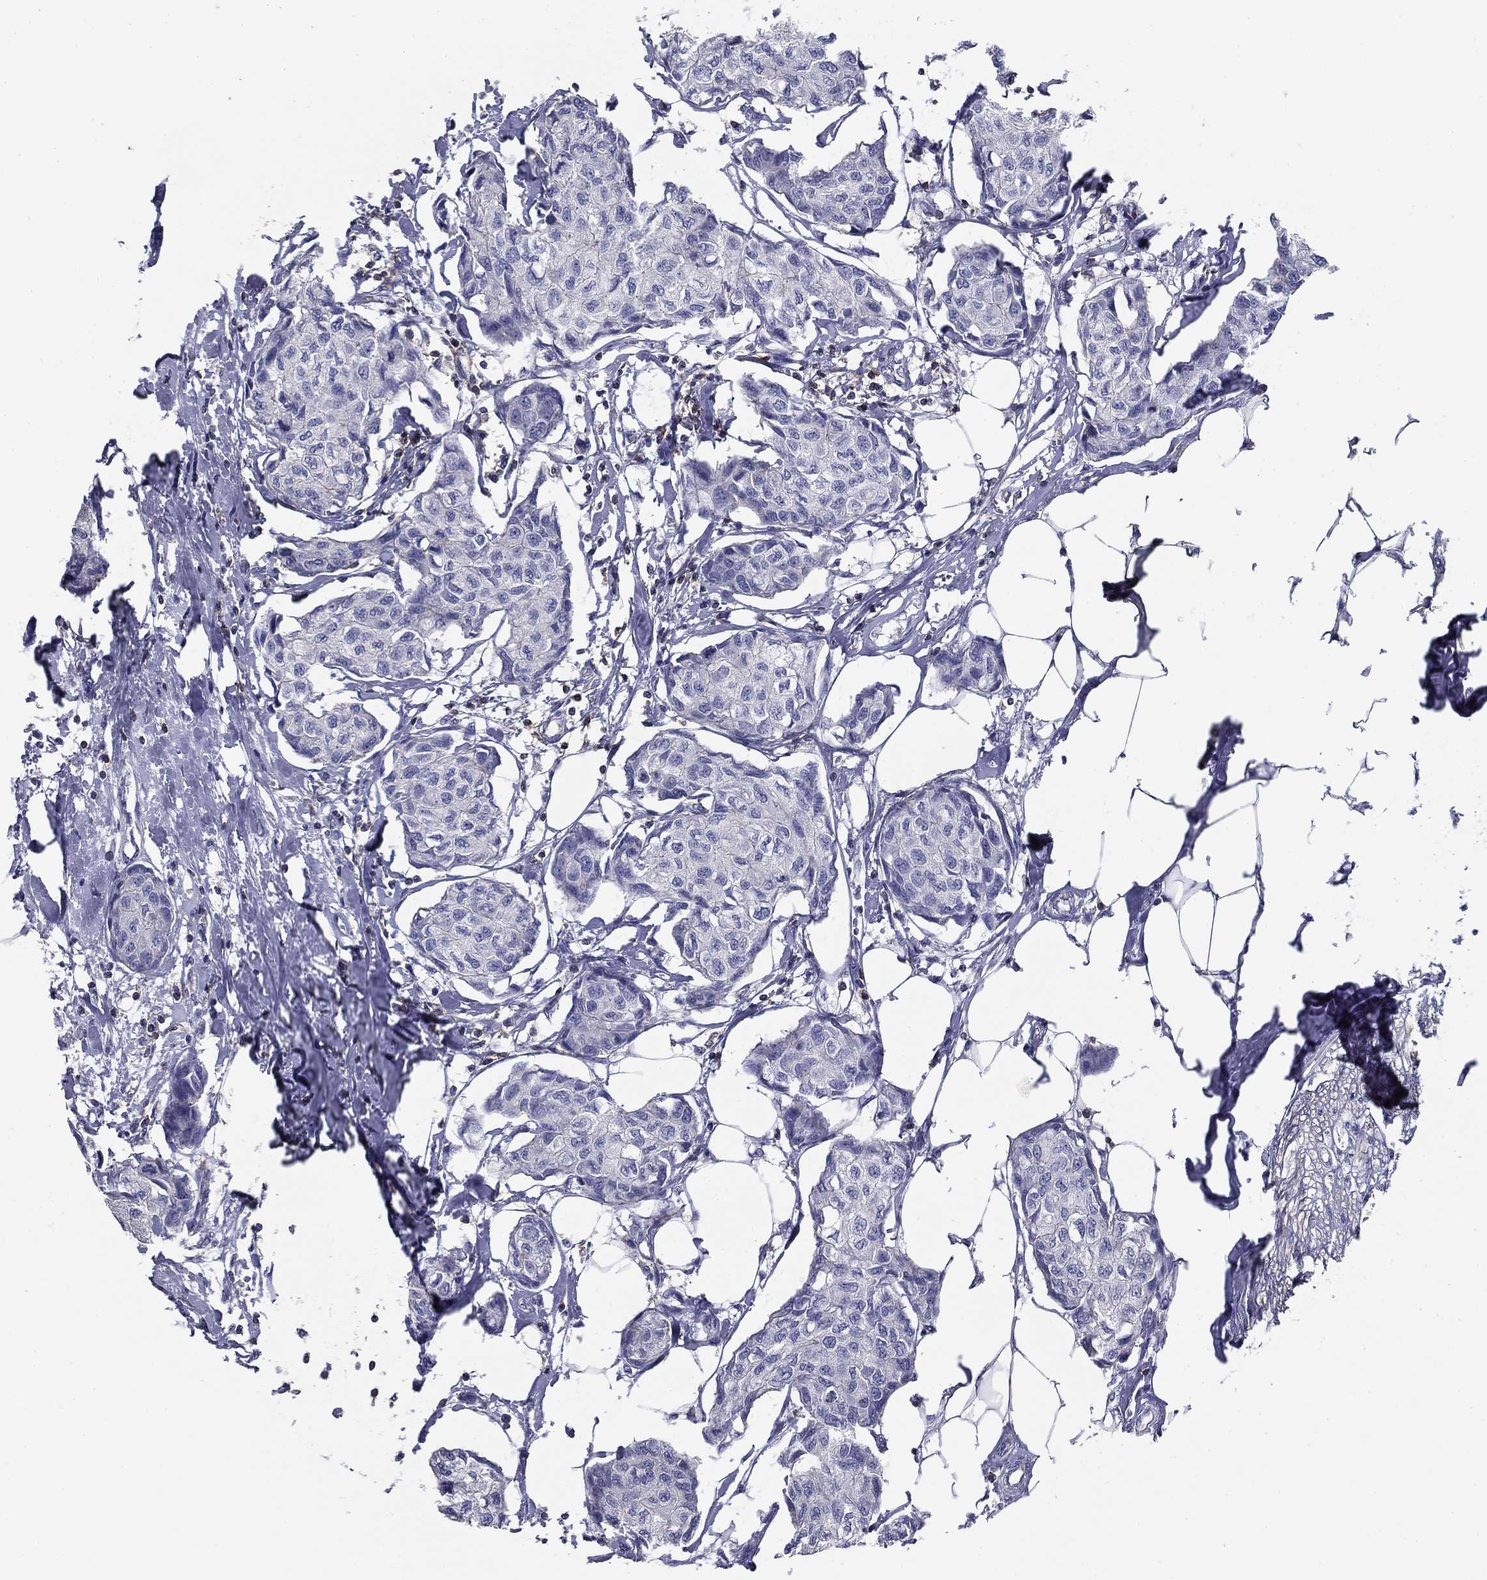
{"staining": {"intensity": "negative", "quantity": "none", "location": "none"}, "tissue": "breast cancer", "cell_type": "Tumor cells", "image_type": "cancer", "snomed": [{"axis": "morphology", "description": "Duct carcinoma"}, {"axis": "topography", "description": "Breast"}], "caption": "An immunohistochemistry histopathology image of breast cancer is shown. There is no staining in tumor cells of breast cancer. The staining was performed using DAB (3,3'-diaminobenzidine) to visualize the protein expression in brown, while the nuclei were stained in blue with hematoxylin (Magnification: 20x).", "gene": "SIT1", "patient": {"sex": "female", "age": 80}}